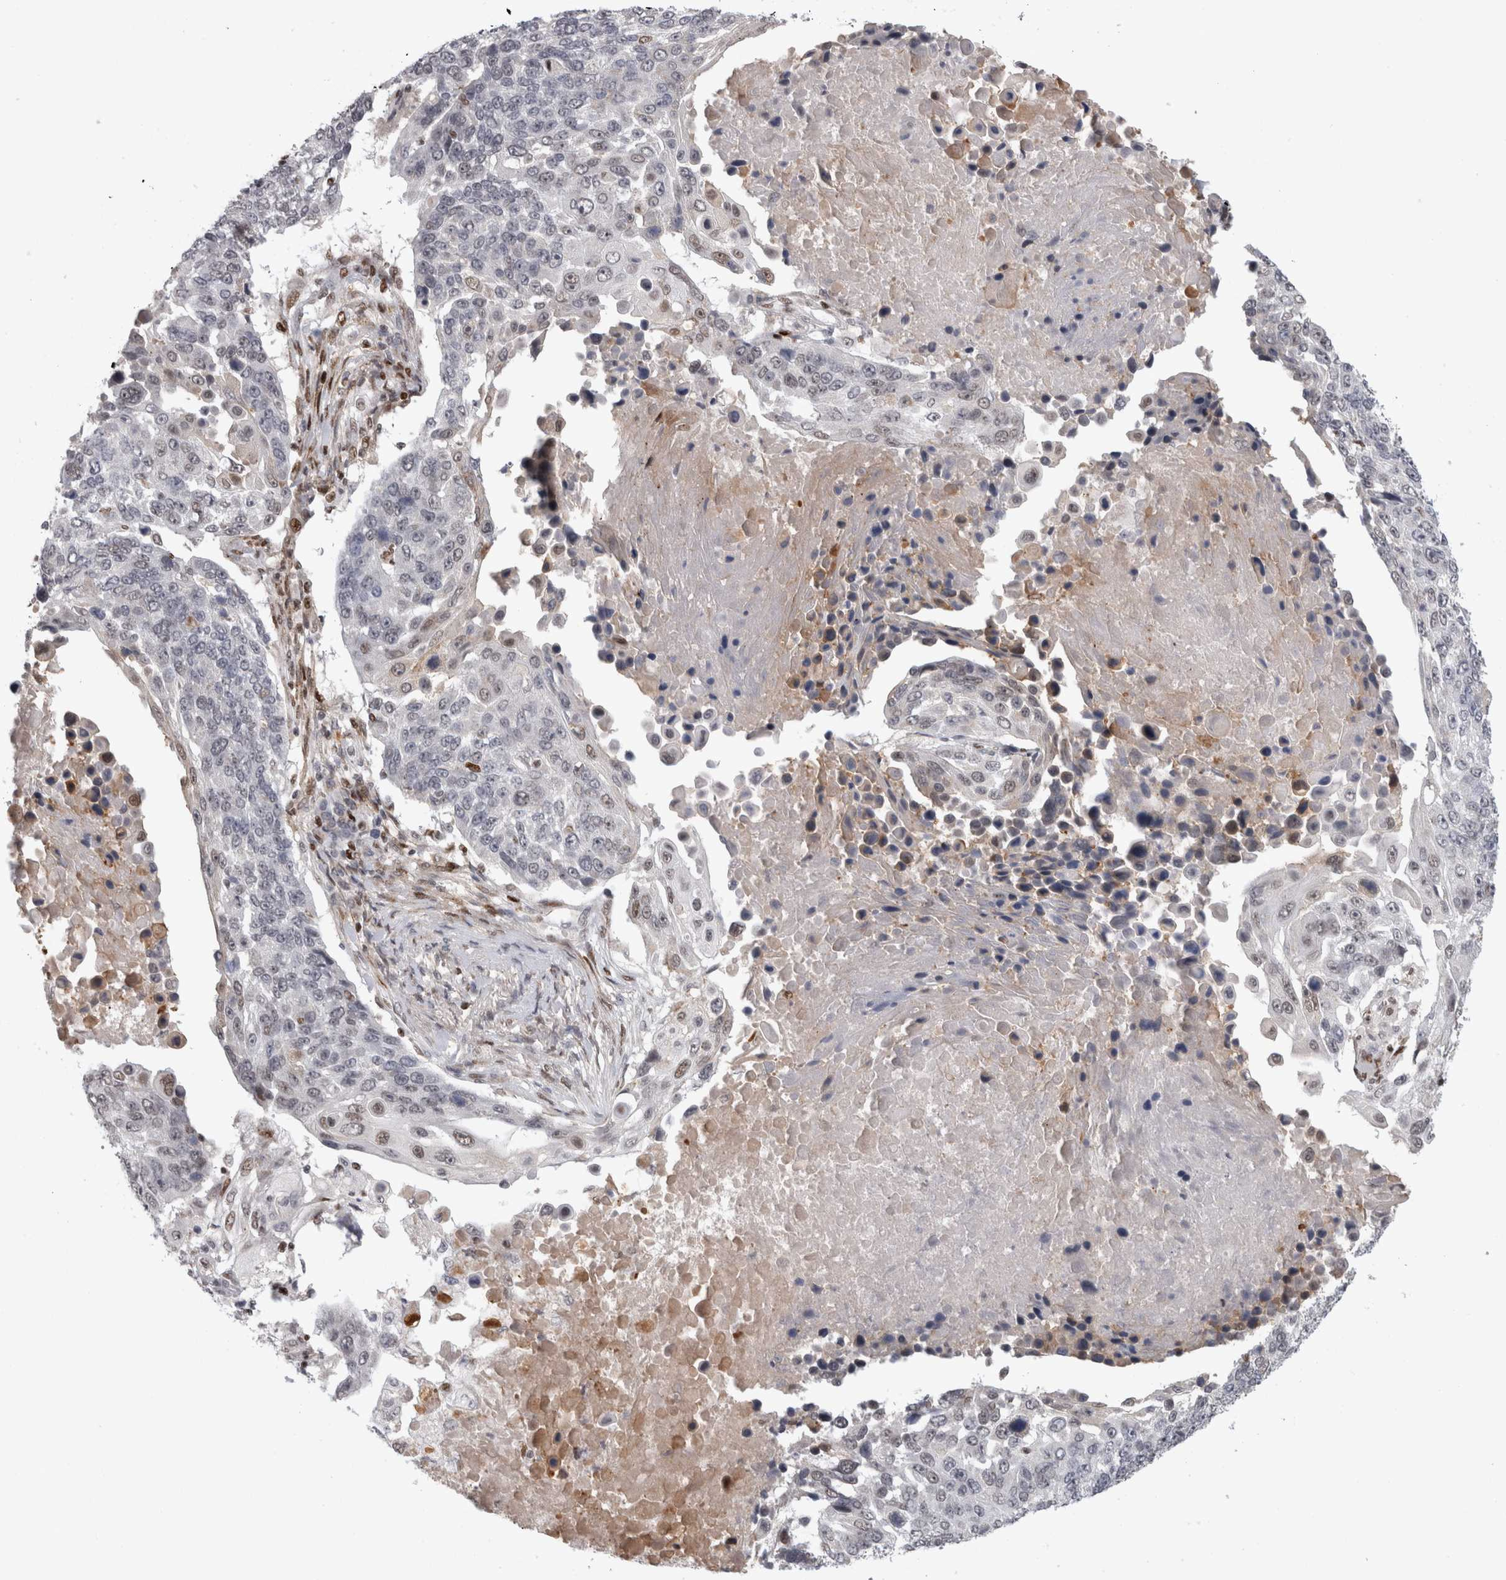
{"staining": {"intensity": "negative", "quantity": "none", "location": "none"}, "tissue": "lung cancer", "cell_type": "Tumor cells", "image_type": "cancer", "snomed": [{"axis": "morphology", "description": "Squamous cell carcinoma, NOS"}, {"axis": "topography", "description": "Lung"}], "caption": "High power microscopy micrograph of an immunohistochemistry image of lung cancer (squamous cell carcinoma), revealing no significant positivity in tumor cells.", "gene": "SRARP", "patient": {"sex": "male", "age": 66}}